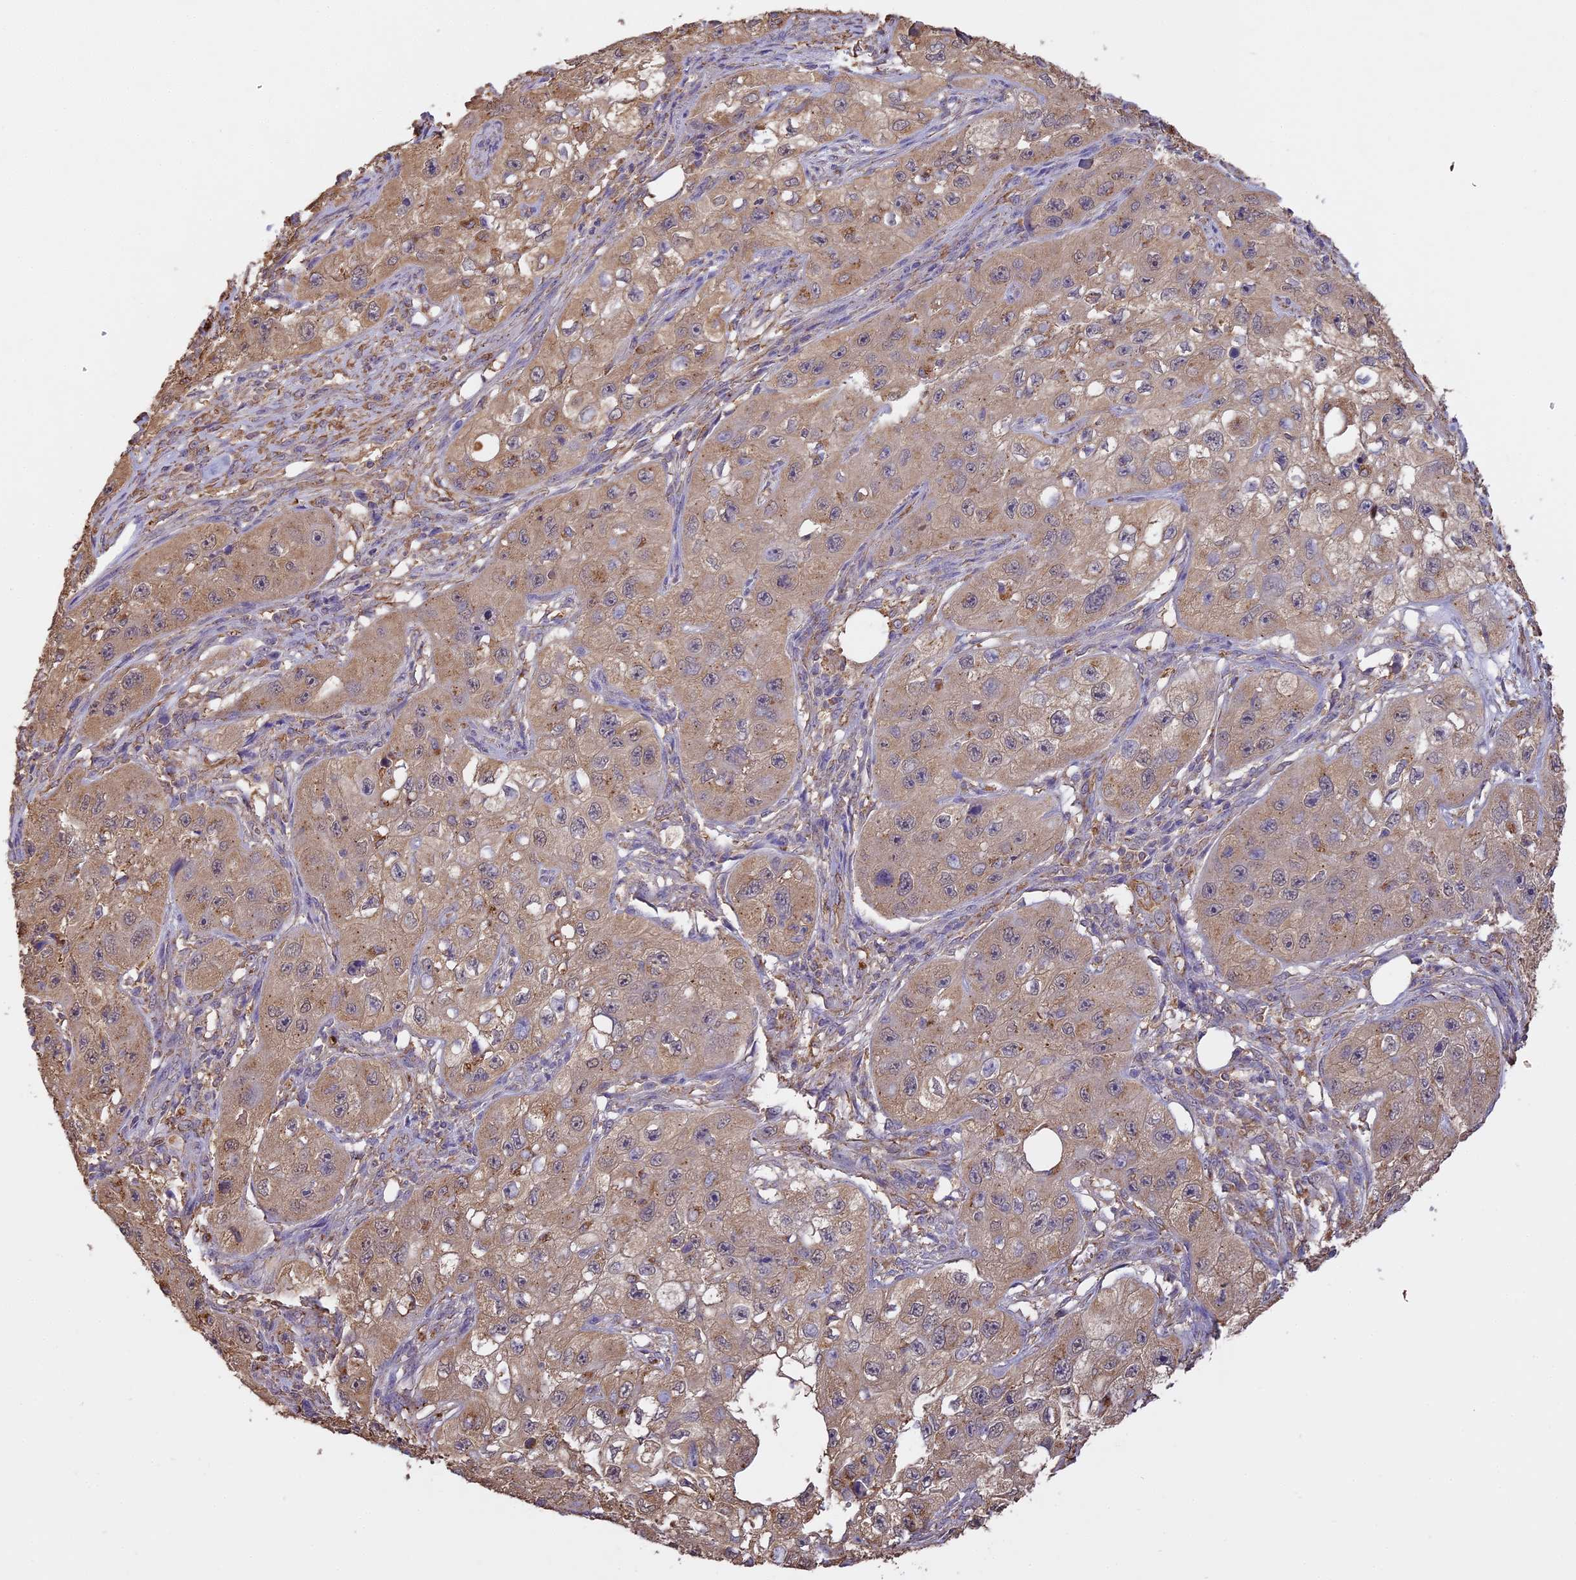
{"staining": {"intensity": "weak", "quantity": ">75%", "location": "cytoplasmic/membranous,nuclear"}, "tissue": "skin cancer", "cell_type": "Tumor cells", "image_type": "cancer", "snomed": [{"axis": "morphology", "description": "Squamous cell carcinoma, NOS"}, {"axis": "topography", "description": "Skin"}, {"axis": "topography", "description": "Subcutis"}], "caption": "The micrograph displays immunohistochemical staining of skin squamous cell carcinoma. There is weak cytoplasmic/membranous and nuclear positivity is appreciated in approximately >75% of tumor cells.", "gene": "ARHGAP19", "patient": {"sex": "male", "age": 73}}